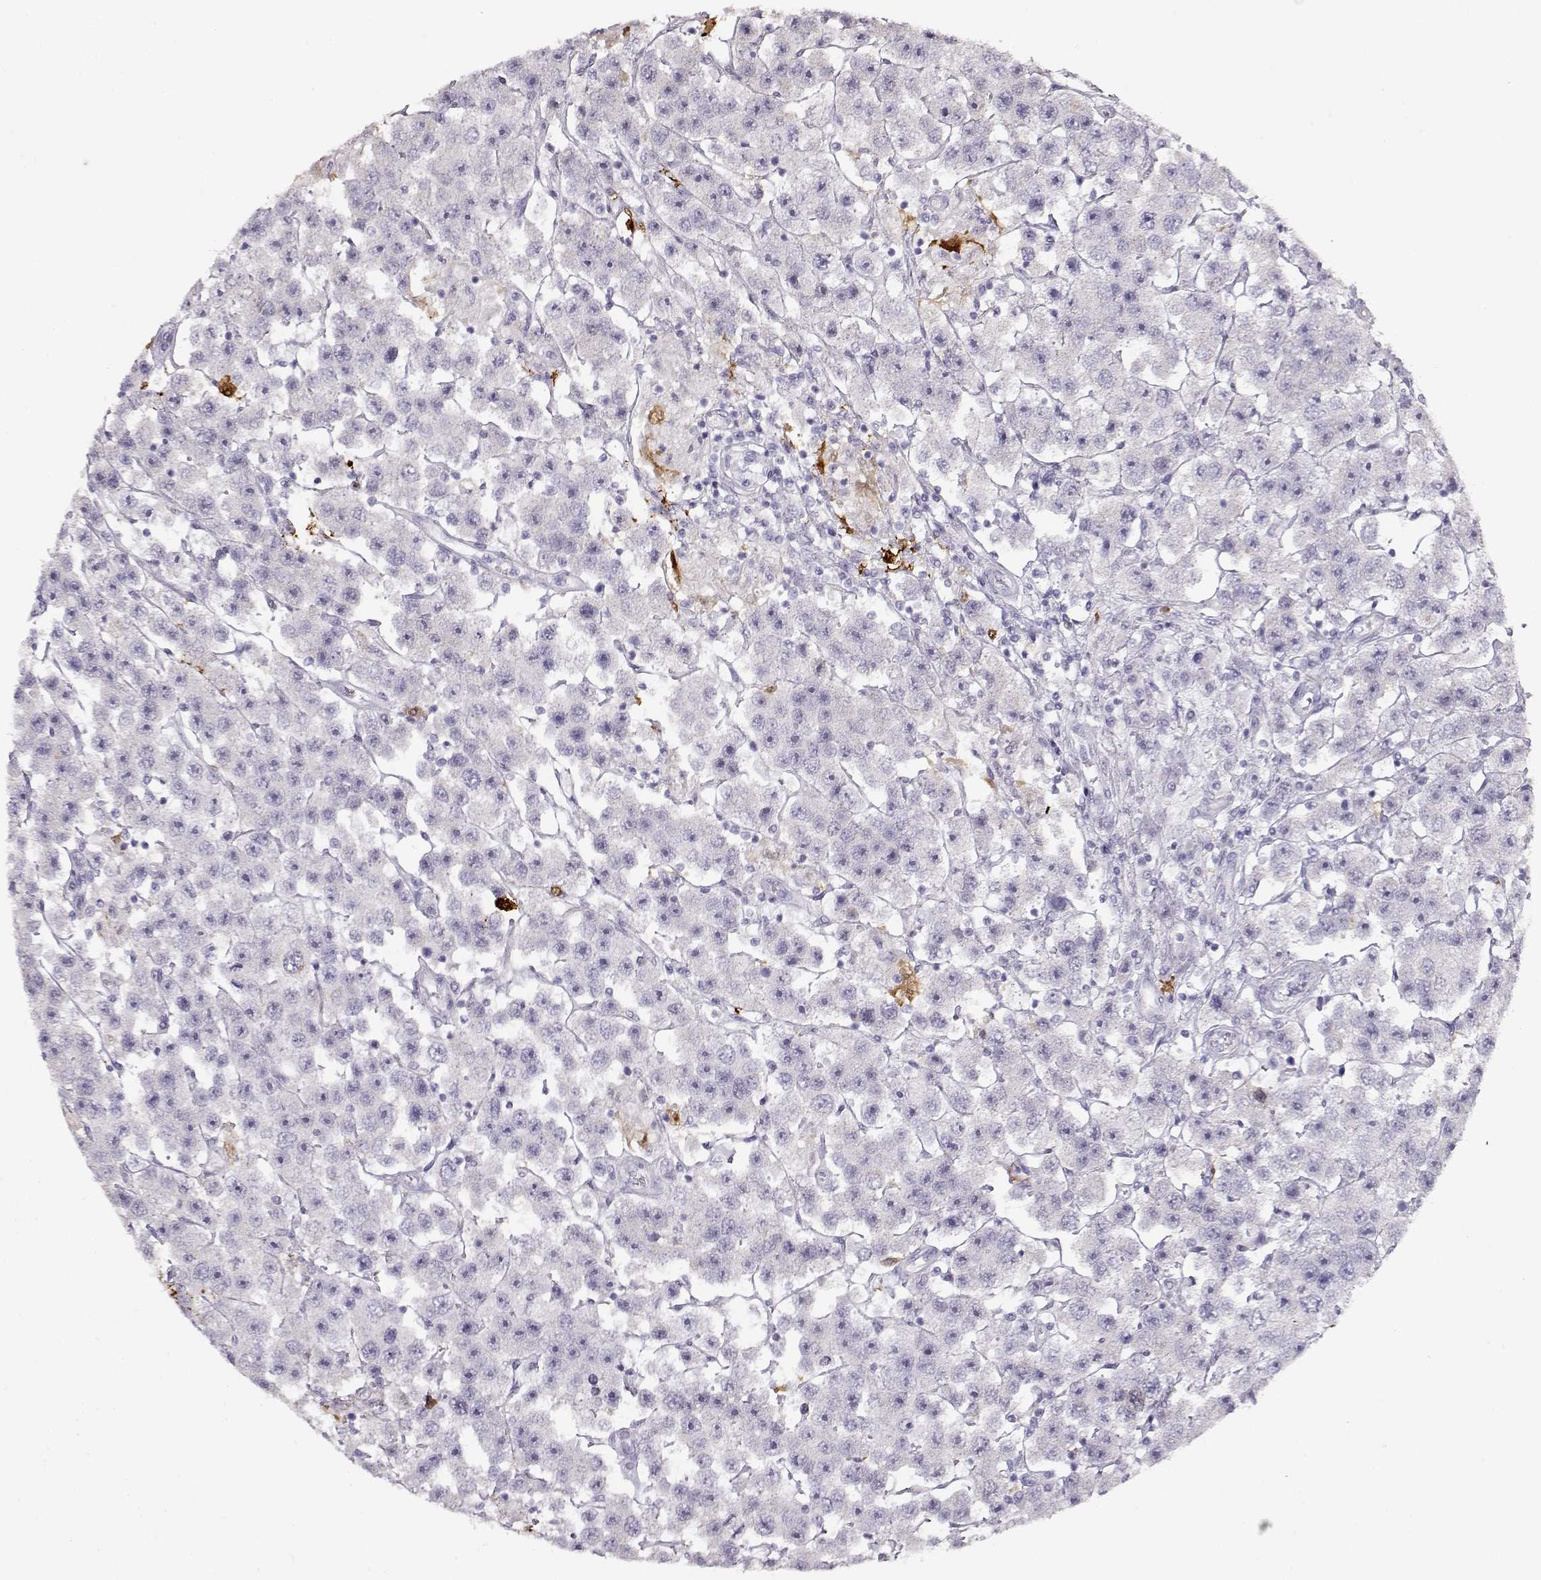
{"staining": {"intensity": "negative", "quantity": "none", "location": "none"}, "tissue": "testis cancer", "cell_type": "Tumor cells", "image_type": "cancer", "snomed": [{"axis": "morphology", "description": "Seminoma, NOS"}, {"axis": "topography", "description": "Testis"}], "caption": "Human seminoma (testis) stained for a protein using IHC demonstrates no positivity in tumor cells.", "gene": "S100B", "patient": {"sex": "male", "age": 45}}